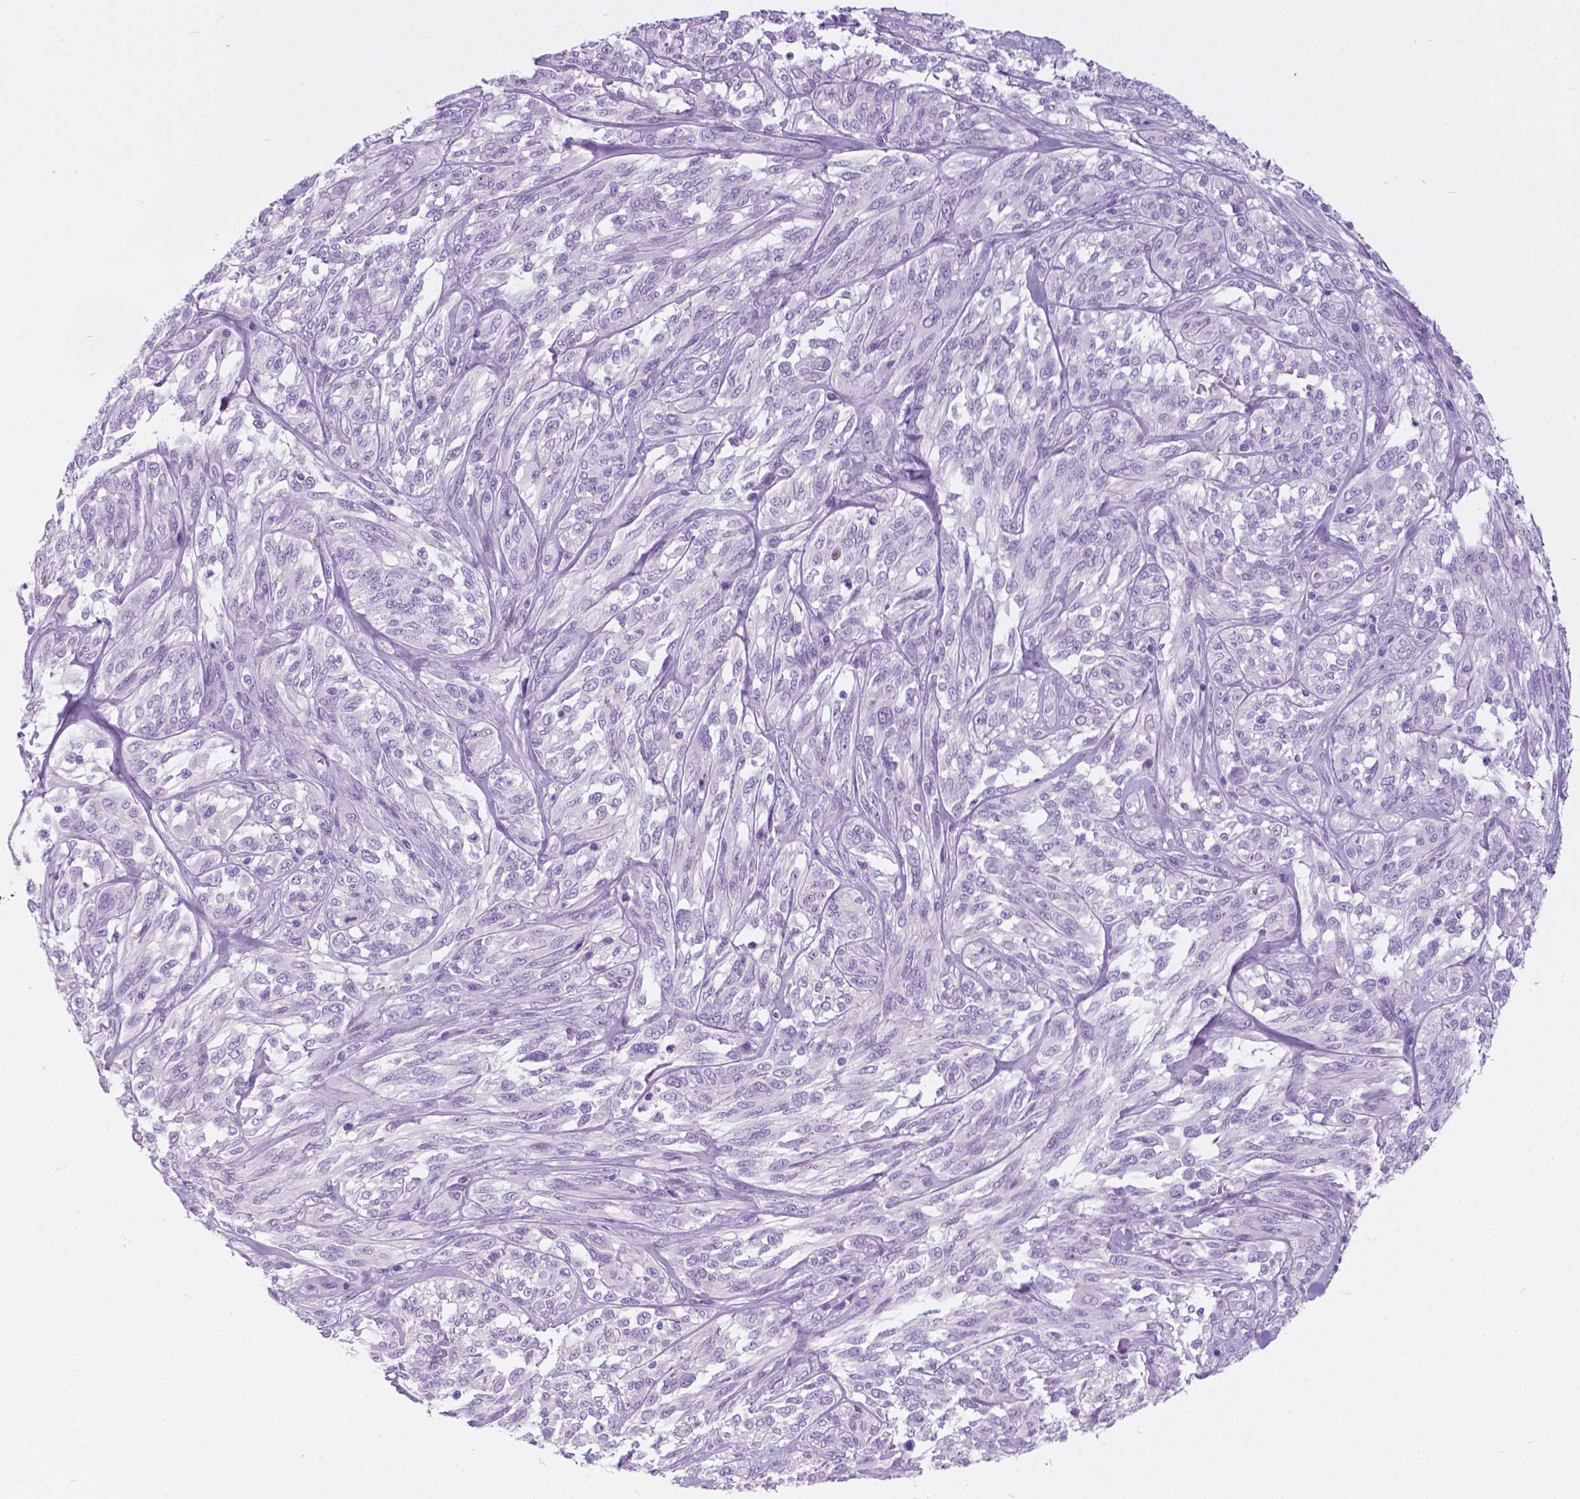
{"staining": {"intensity": "negative", "quantity": "none", "location": "none"}, "tissue": "melanoma", "cell_type": "Tumor cells", "image_type": "cancer", "snomed": [{"axis": "morphology", "description": "Malignant melanoma, NOS"}, {"axis": "topography", "description": "Skin"}], "caption": "High power microscopy photomicrograph of an IHC micrograph of melanoma, revealing no significant positivity in tumor cells.", "gene": "ARMS2", "patient": {"sex": "female", "age": 91}}